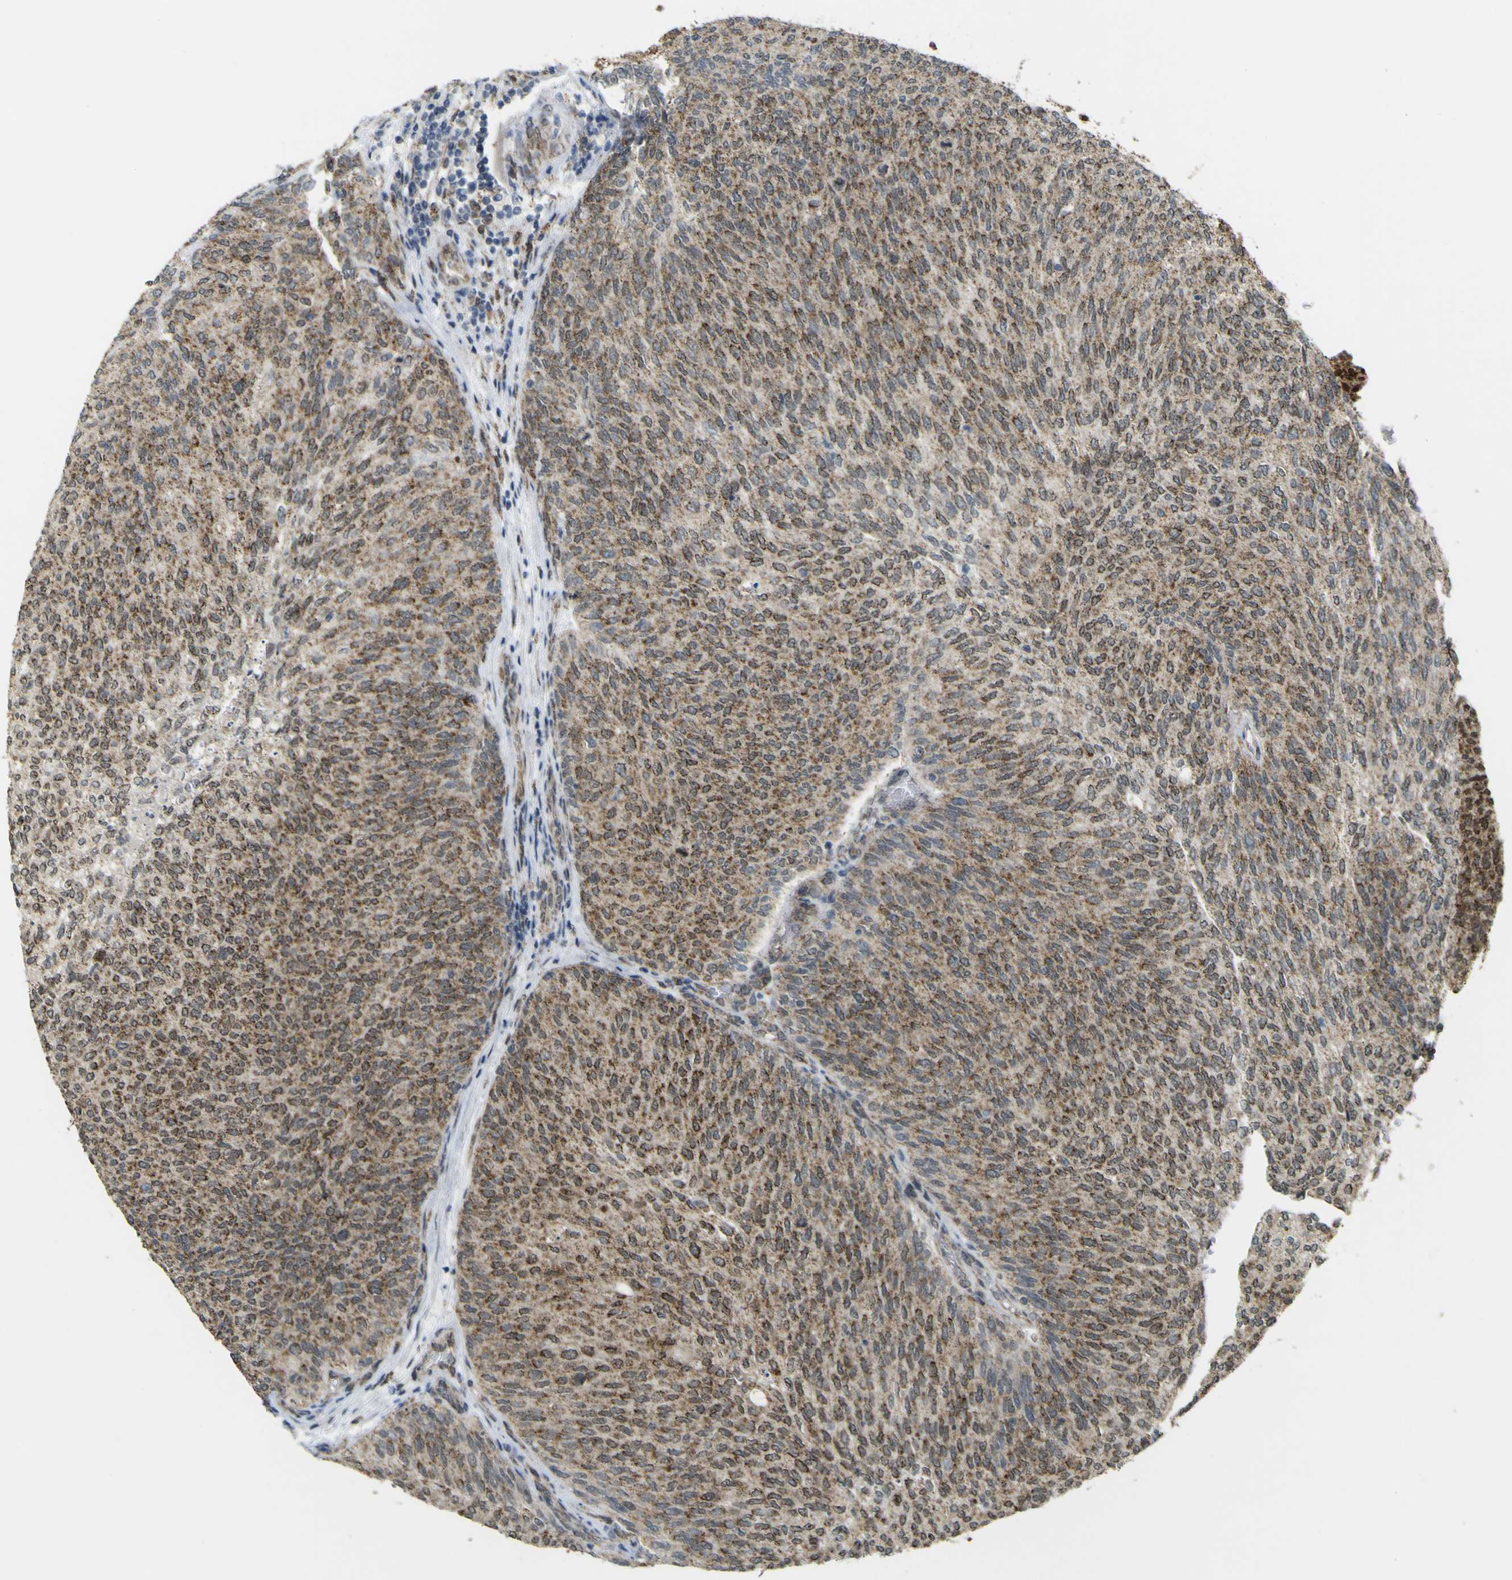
{"staining": {"intensity": "moderate", "quantity": ">75%", "location": "cytoplasmic/membranous"}, "tissue": "urothelial cancer", "cell_type": "Tumor cells", "image_type": "cancer", "snomed": [{"axis": "morphology", "description": "Urothelial carcinoma, Low grade"}, {"axis": "topography", "description": "Urinary bladder"}], "caption": "This is a histology image of immunohistochemistry staining of low-grade urothelial carcinoma, which shows moderate expression in the cytoplasmic/membranous of tumor cells.", "gene": "ACBD5", "patient": {"sex": "female", "age": 79}}